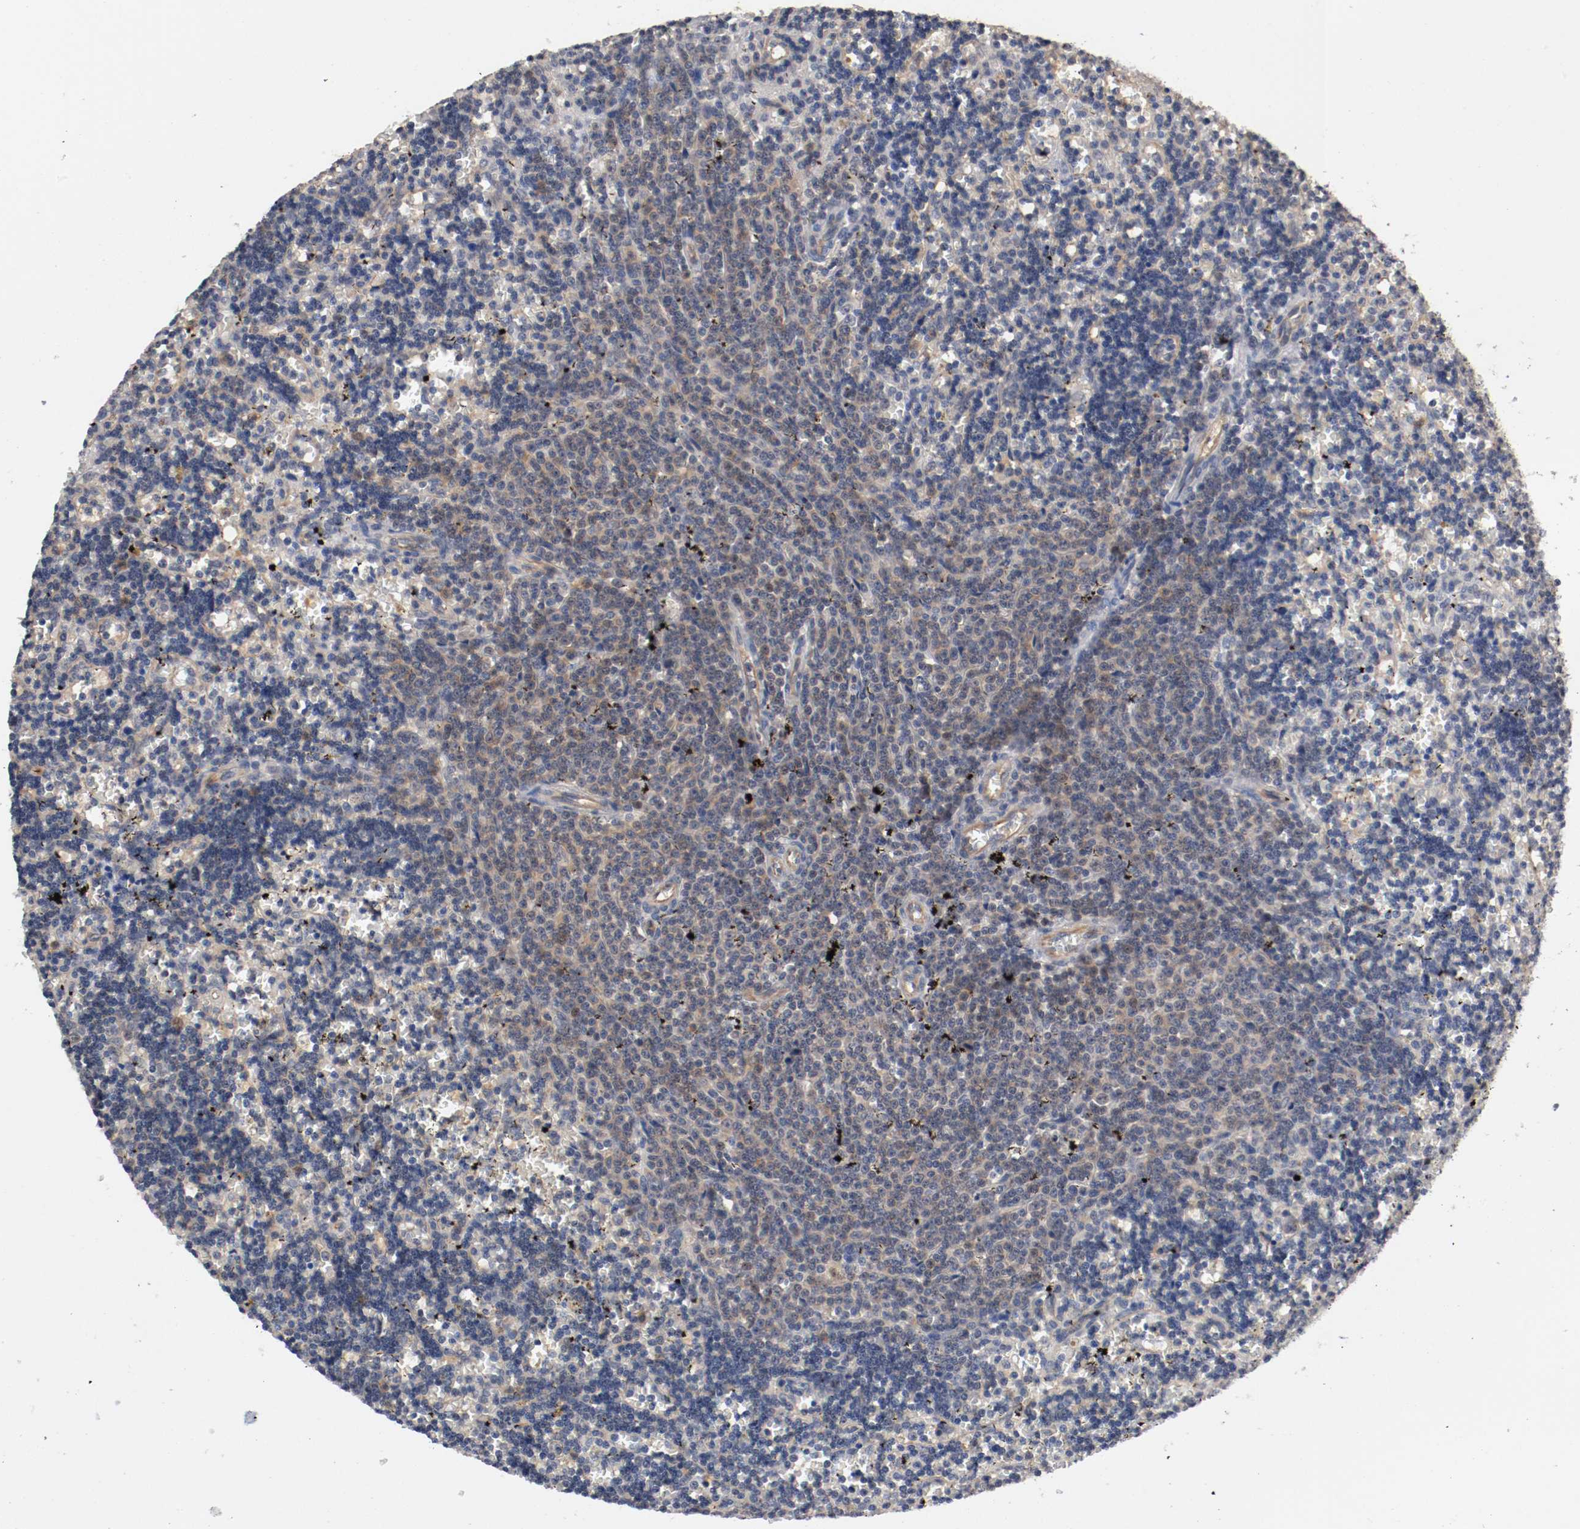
{"staining": {"intensity": "weak", "quantity": "<25%", "location": "cytoplasmic/membranous"}, "tissue": "lymphoma", "cell_type": "Tumor cells", "image_type": "cancer", "snomed": [{"axis": "morphology", "description": "Malignant lymphoma, non-Hodgkin's type, Low grade"}, {"axis": "topography", "description": "Spleen"}], "caption": "High magnification brightfield microscopy of lymphoma stained with DAB (3,3'-diaminobenzidine) (brown) and counterstained with hematoxylin (blue): tumor cells show no significant expression. The staining is performed using DAB brown chromogen with nuclei counter-stained in using hematoxylin.", "gene": "RBM23", "patient": {"sex": "male", "age": 60}}